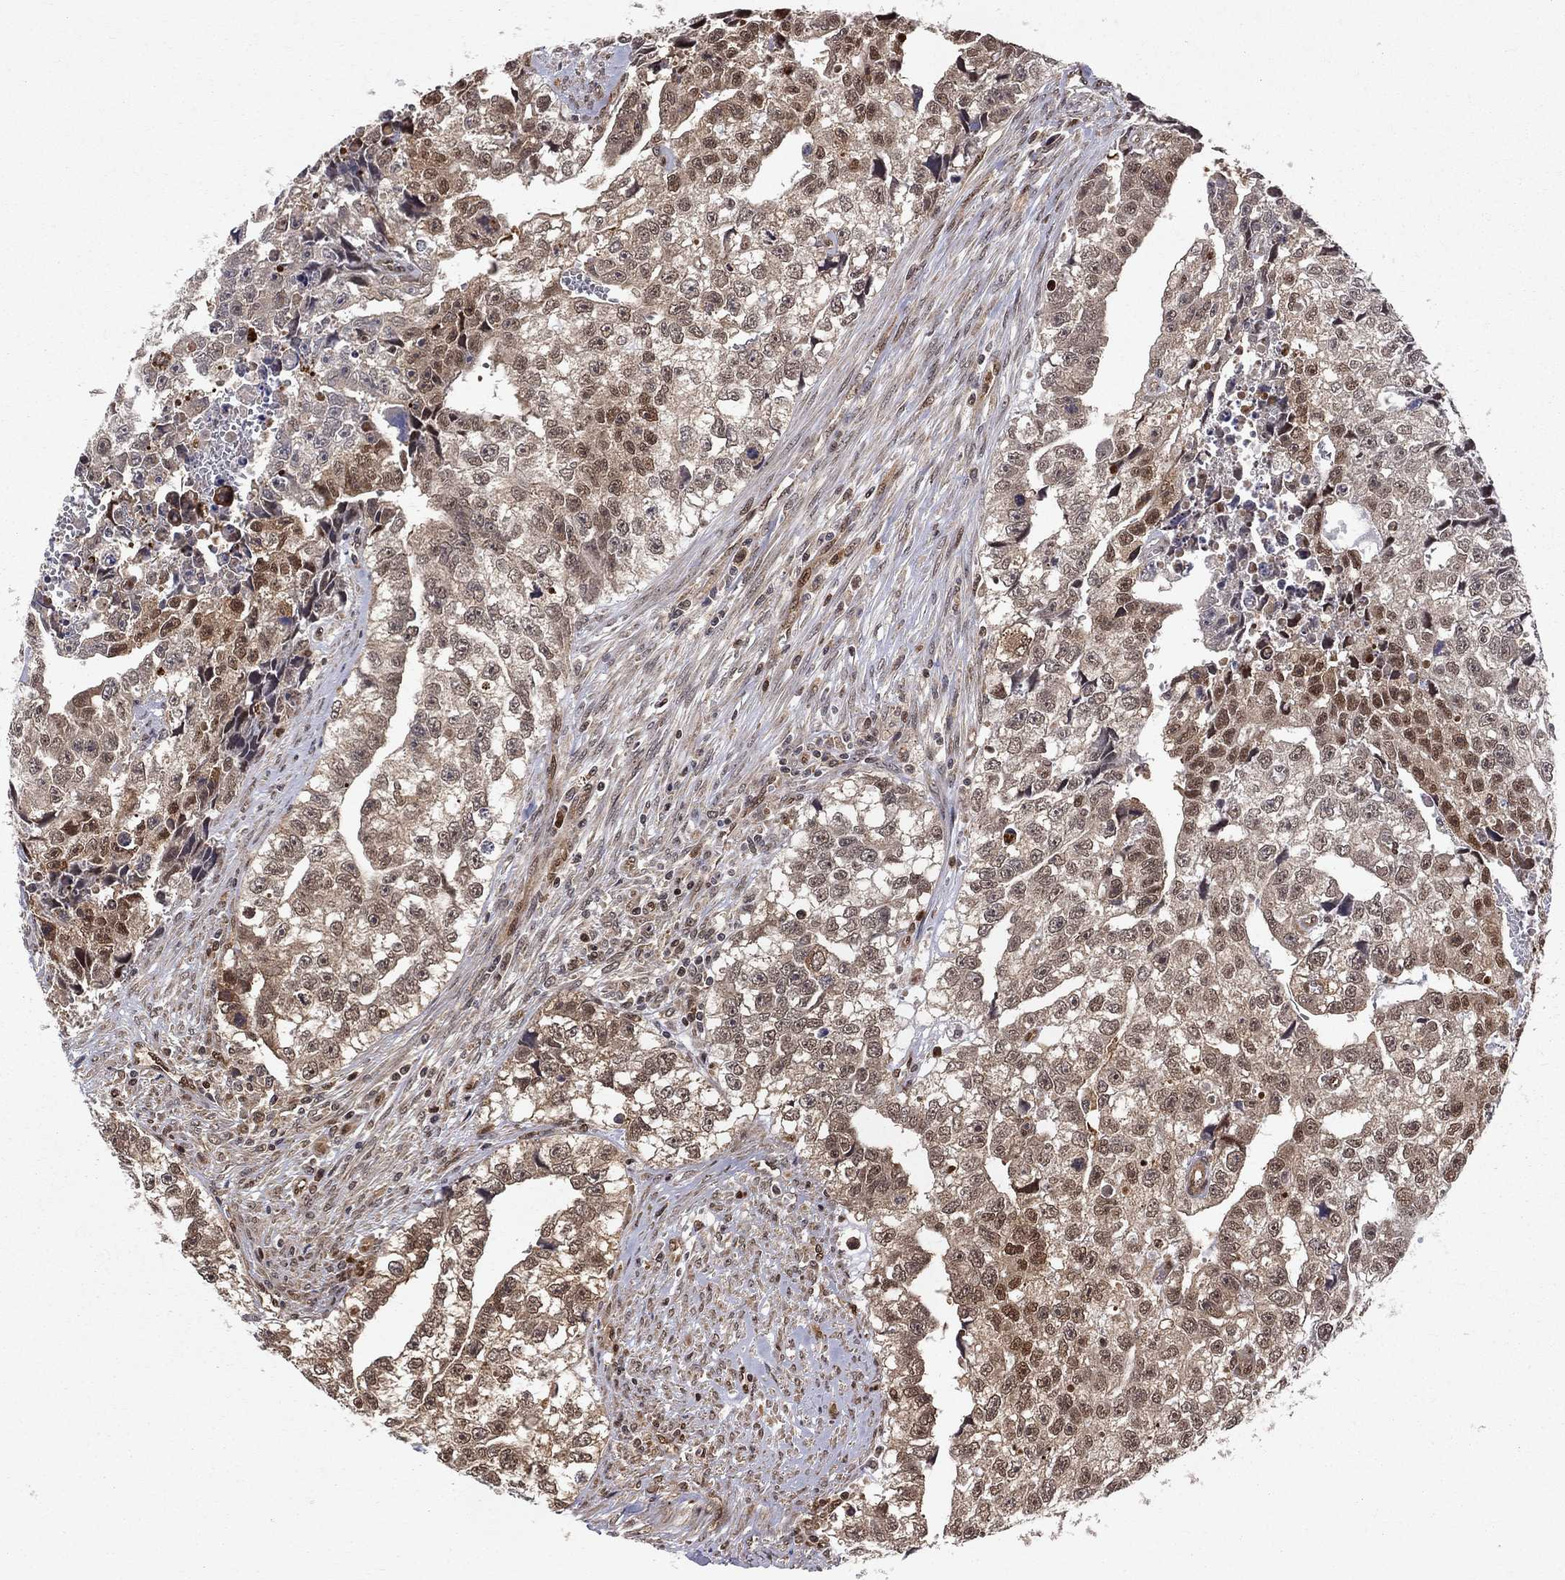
{"staining": {"intensity": "moderate", "quantity": "25%-75%", "location": "cytoplasmic/membranous,nuclear"}, "tissue": "testis cancer", "cell_type": "Tumor cells", "image_type": "cancer", "snomed": [{"axis": "morphology", "description": "Carcinoma, Embryonal, NOS"}, {"axis": "morphology", "description": "Teratoma, malignant, NOS"}, {"axis": "topography", "description": "Testis"}], "caption": "Immunohistochemistry (IHC) micrograph of testis cancer (teratoma (malignant)) stained for a protein (brown), which exhibits medium levels of moderate cytoplasmic/membranous and nuclear positivity in approximately 25%-75% of tumor cells.", "gene": "ELOB", "patient": {"sex": "male", "age": 44}}